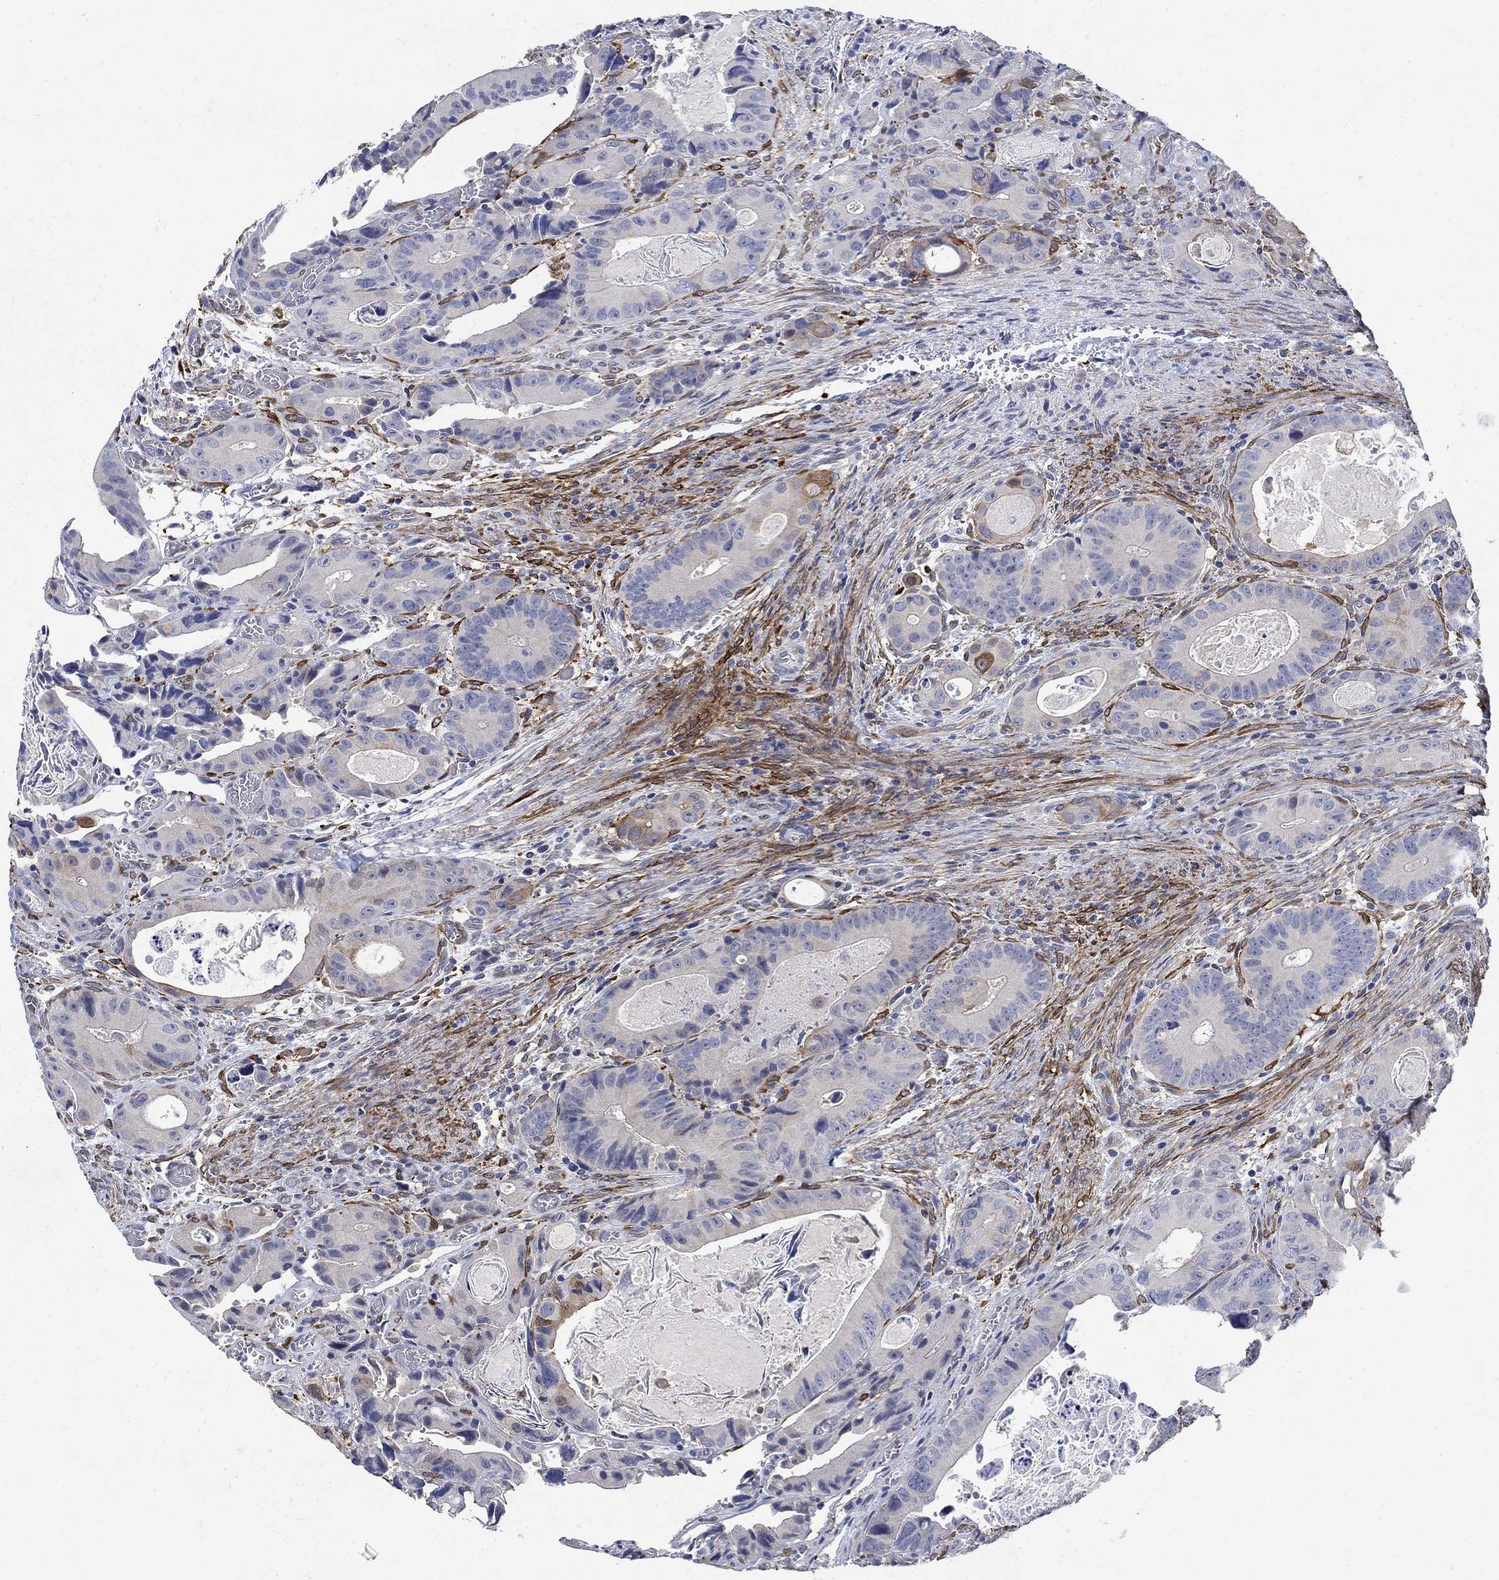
{"staining": {"intensity": "moderate", "quantity": "<25%", "location": "cytoplasmic/membranous"}, "tissue": "colorectal cancer", "cell_type": "Tumor cells", "image_type": "cancer", "snomed": [{"axis": "morphology", "description": "Adenocarcinoma, NOS"}, {"axis": "topography", "description": "Rectum"}], "caption": "The histopathology image demonstrates staining of colorectal cancer (adenocarcinoma), revealing moderate cytoplasmic/membranous protein positivity (brown color) within tumor cells. The staining was performed using DAB (3,3'-diaminobenzidine), with brown indicating positive protein expression. Nuclei are stained blue with hematoxylin.", "gene": "TGM2", "patient": {"sex": "male", "age": 64}}